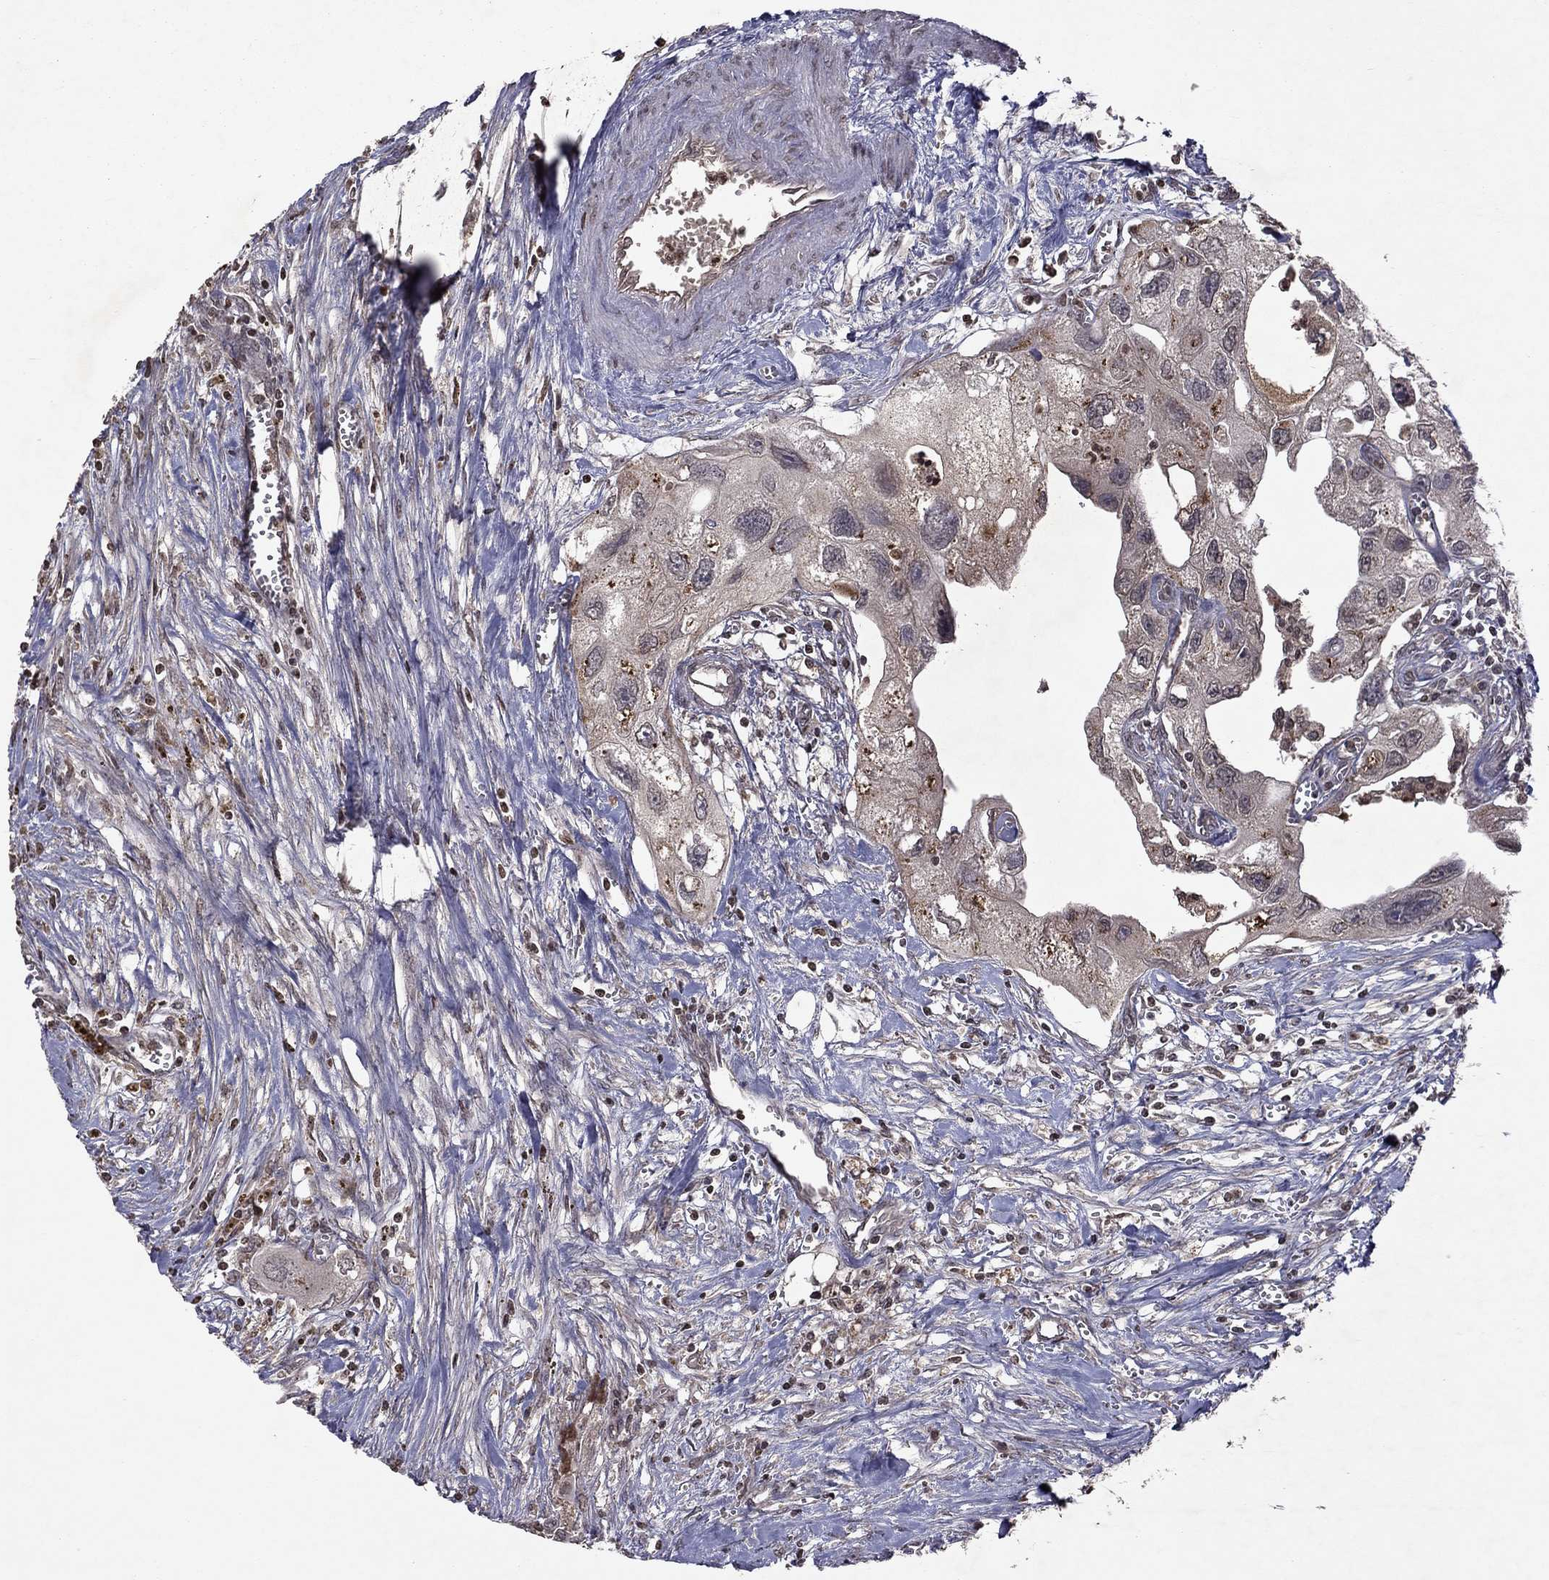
{"staining": {"intensity": "negative", "quantity": "none", "location": "none"}, "tissue": "urothelial cancer", "cell_type": "Tumor cells", "image_type": "cancer", "snomed": [{"axis": "morphology", "description": "Urothelial carcinoma, High grade"}, {"axis": "topography", "description": "Urinary bladder"}], "caption": "DAB (3,3'-diaminobenzidine) immunohistochemical staining of urothelial carcinoma (high-grade) displays no significant staining in tumor cells.", "gene": "NLGN1", "patient": {"sex": "male", "age": 59}}